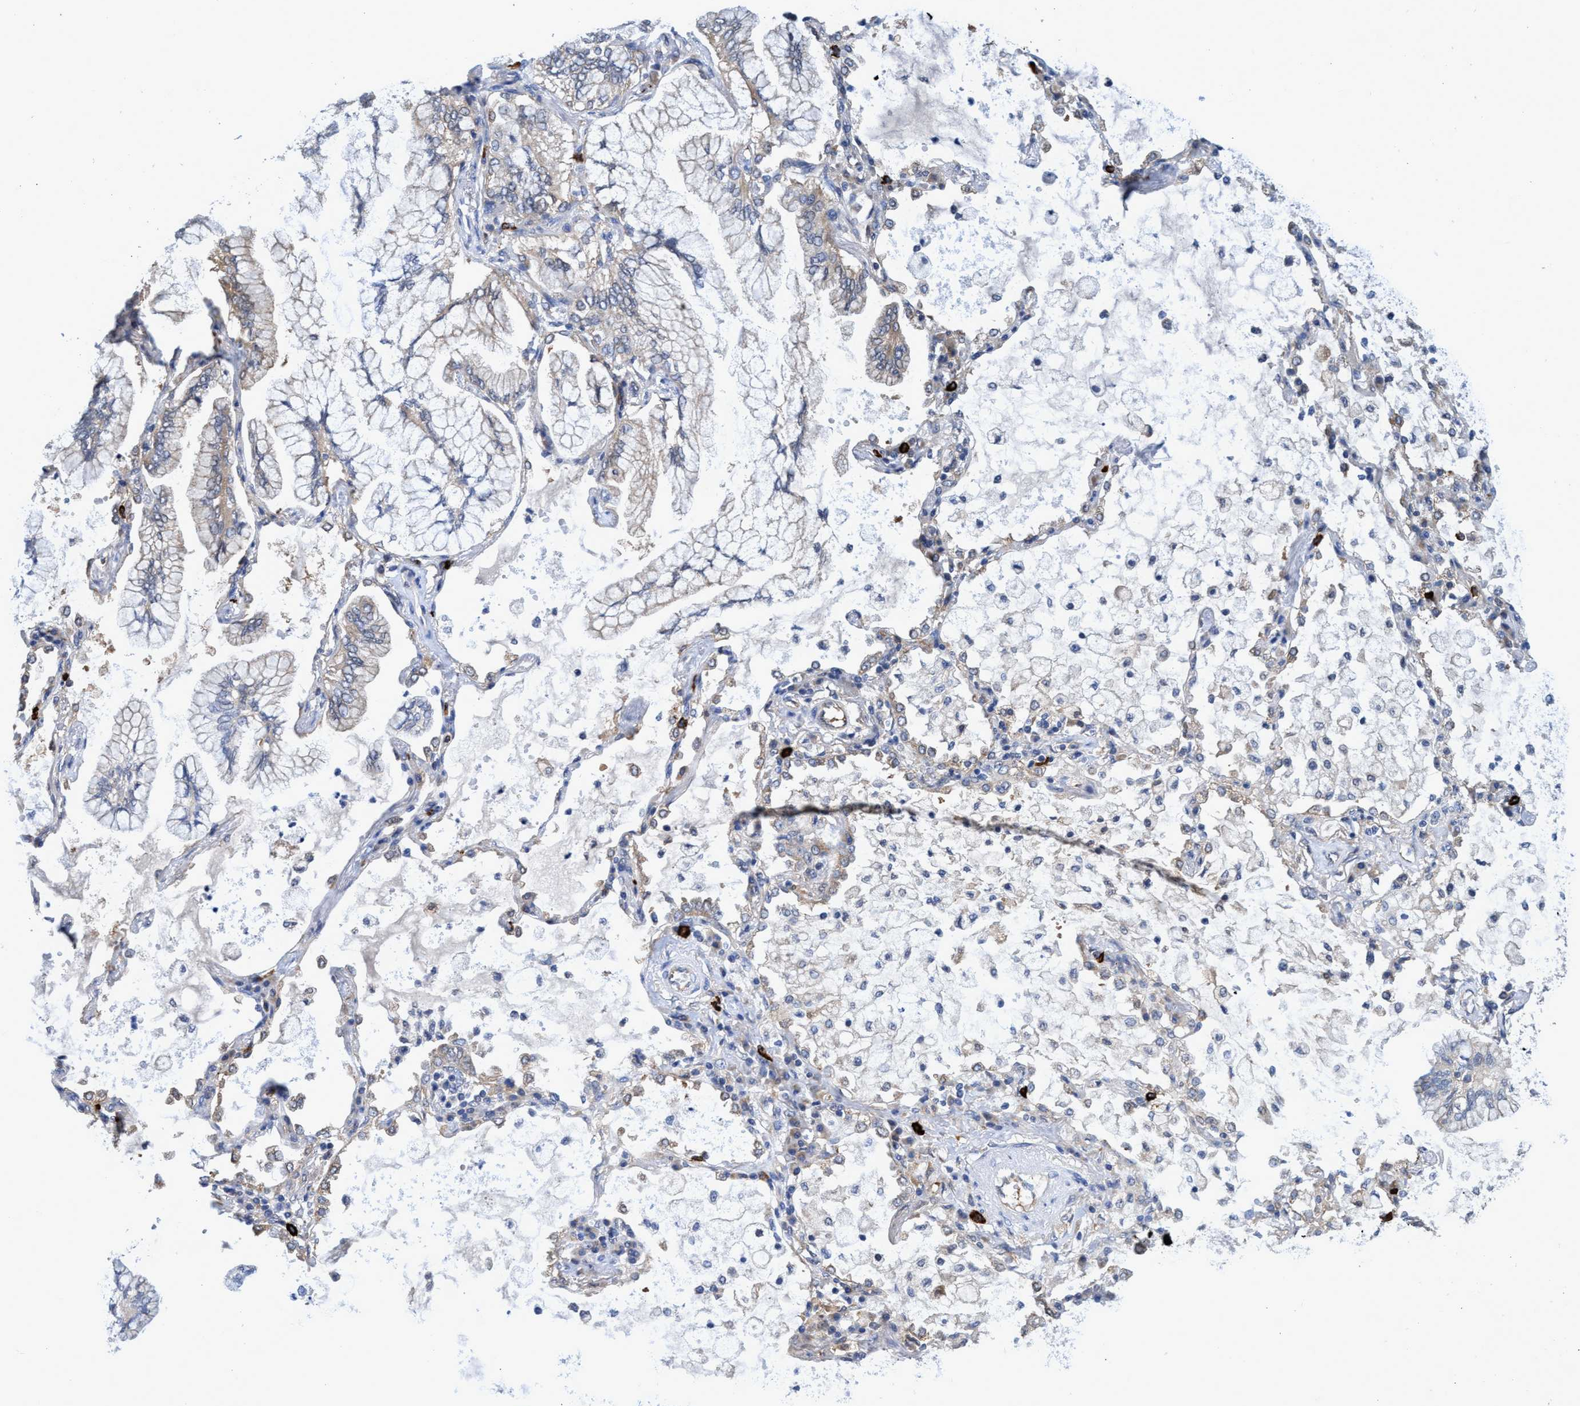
{"staining": {"intensity": "weak", "quantity": "25%-75%", "location": "cytoplasmic/membranous"}, "tissue": "lung cancer", "cell_type": "Tumor cells", "image_type": "cancer", "snomed": [{"axis": "morphology", "description": "Adenocarcinoma, NOS"}, {"axis": "topography", "description": "Lung"}], "caption": "The histopathology image reveals staining of lung adenocarcinoma, revealing weak cytoplasmic/membranous protein expression (brown color) within tumor cells. (IHC, brightfield microscopy, high magnification).", "gene": "PNPO", "patient": {"sex": "female", "age": 70}}